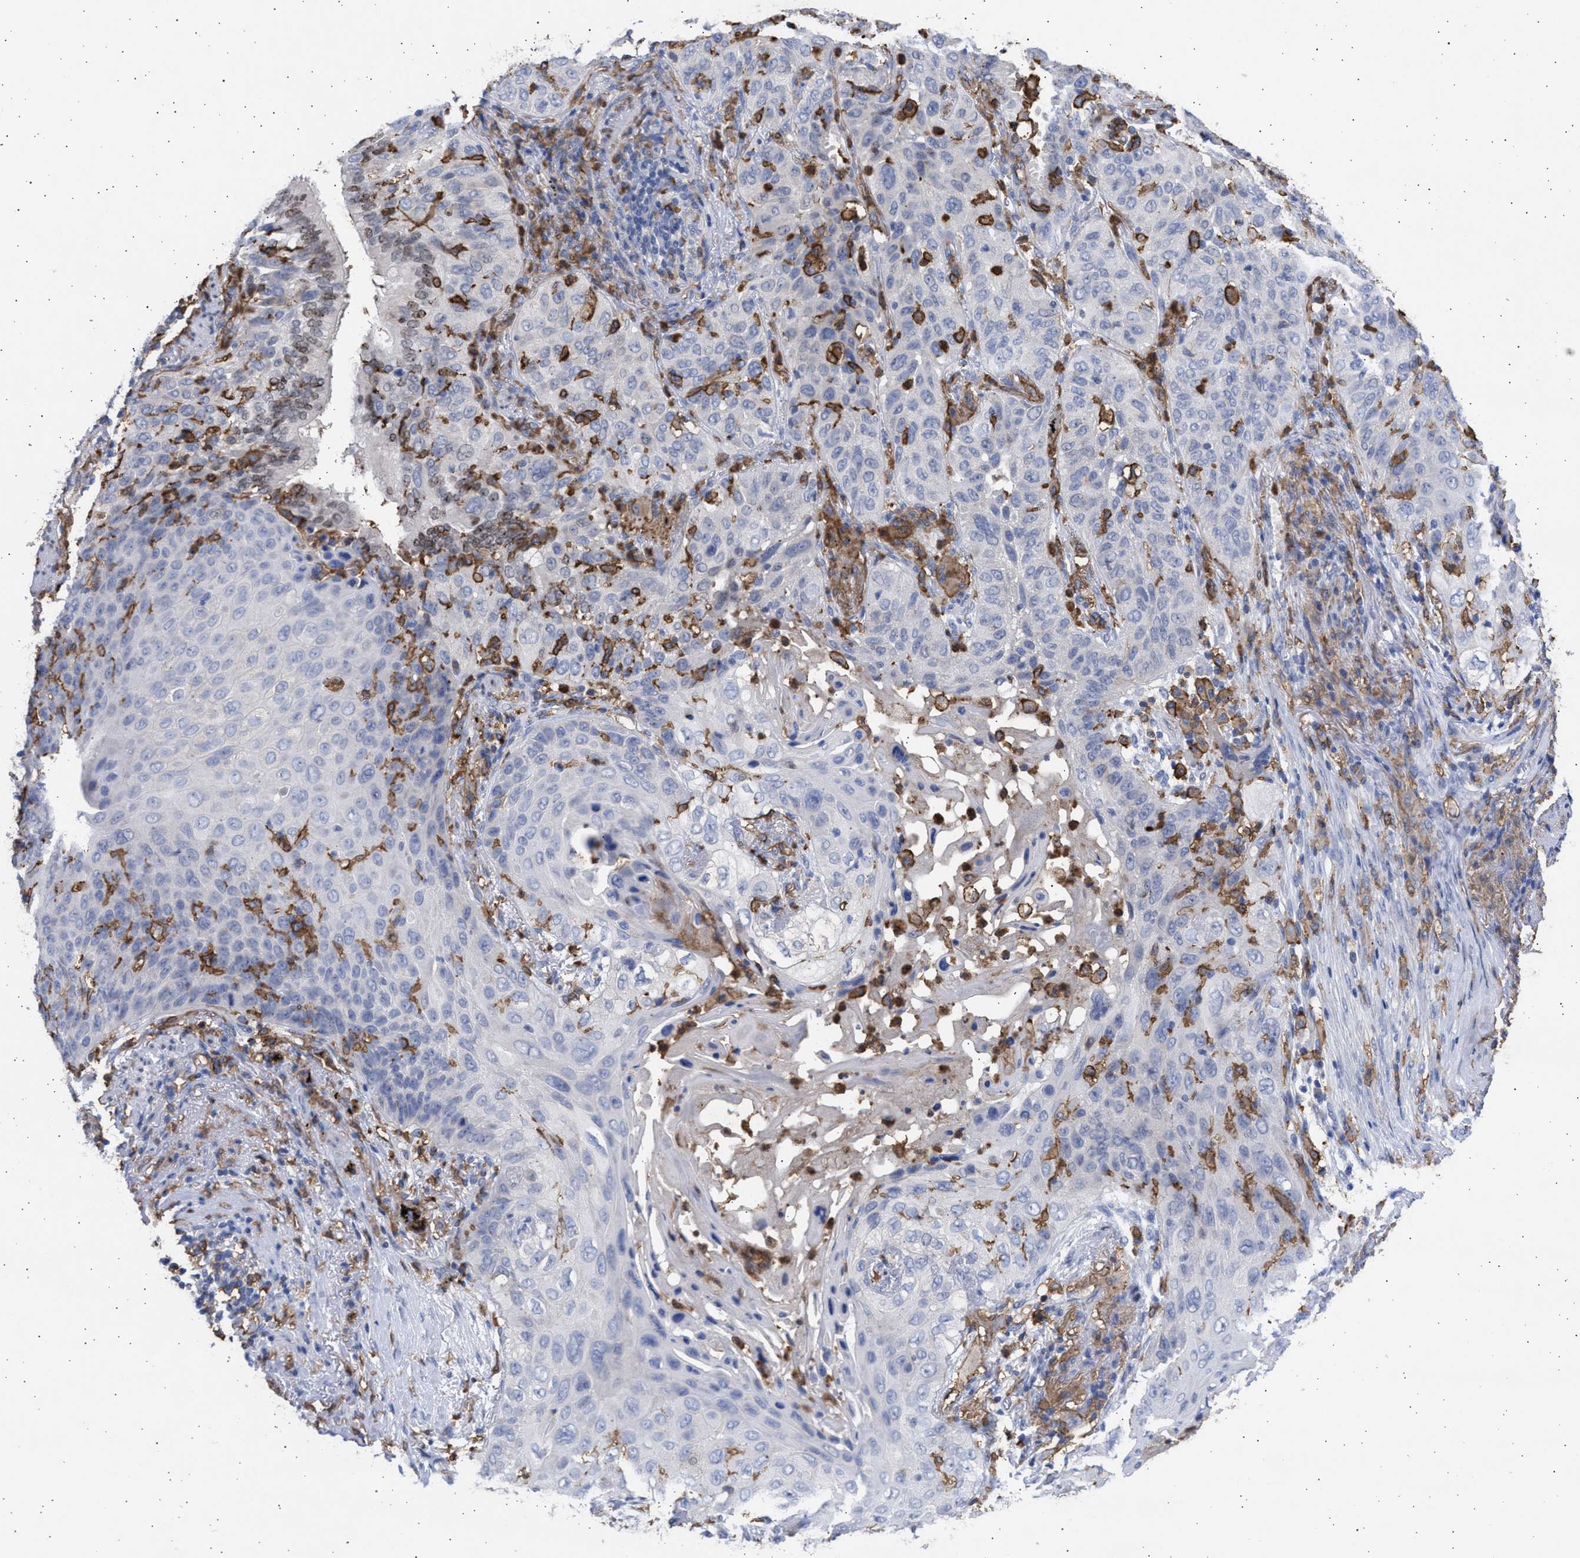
{"staining": {"intensity": "negative", "quantity": "none", "location": "none"}, "tissue": "lung cancer", "cell_type": "Tumor cells", "image_type": "cancer", "snomed": [{"axis": "morphology", "description": "Squamous cell carcinoma, NOS"}, {"axis": "topography", "description": "Lung"}], "caption": "Immunohistochemistry (IHC) histopathology image of human squamous cell carcinoma (lung) stained for a protein (brown), which demonstrates no positivity in tumor cells.", "gene": "FCER1A", "patient": {"sex": "female", "age": 67}}